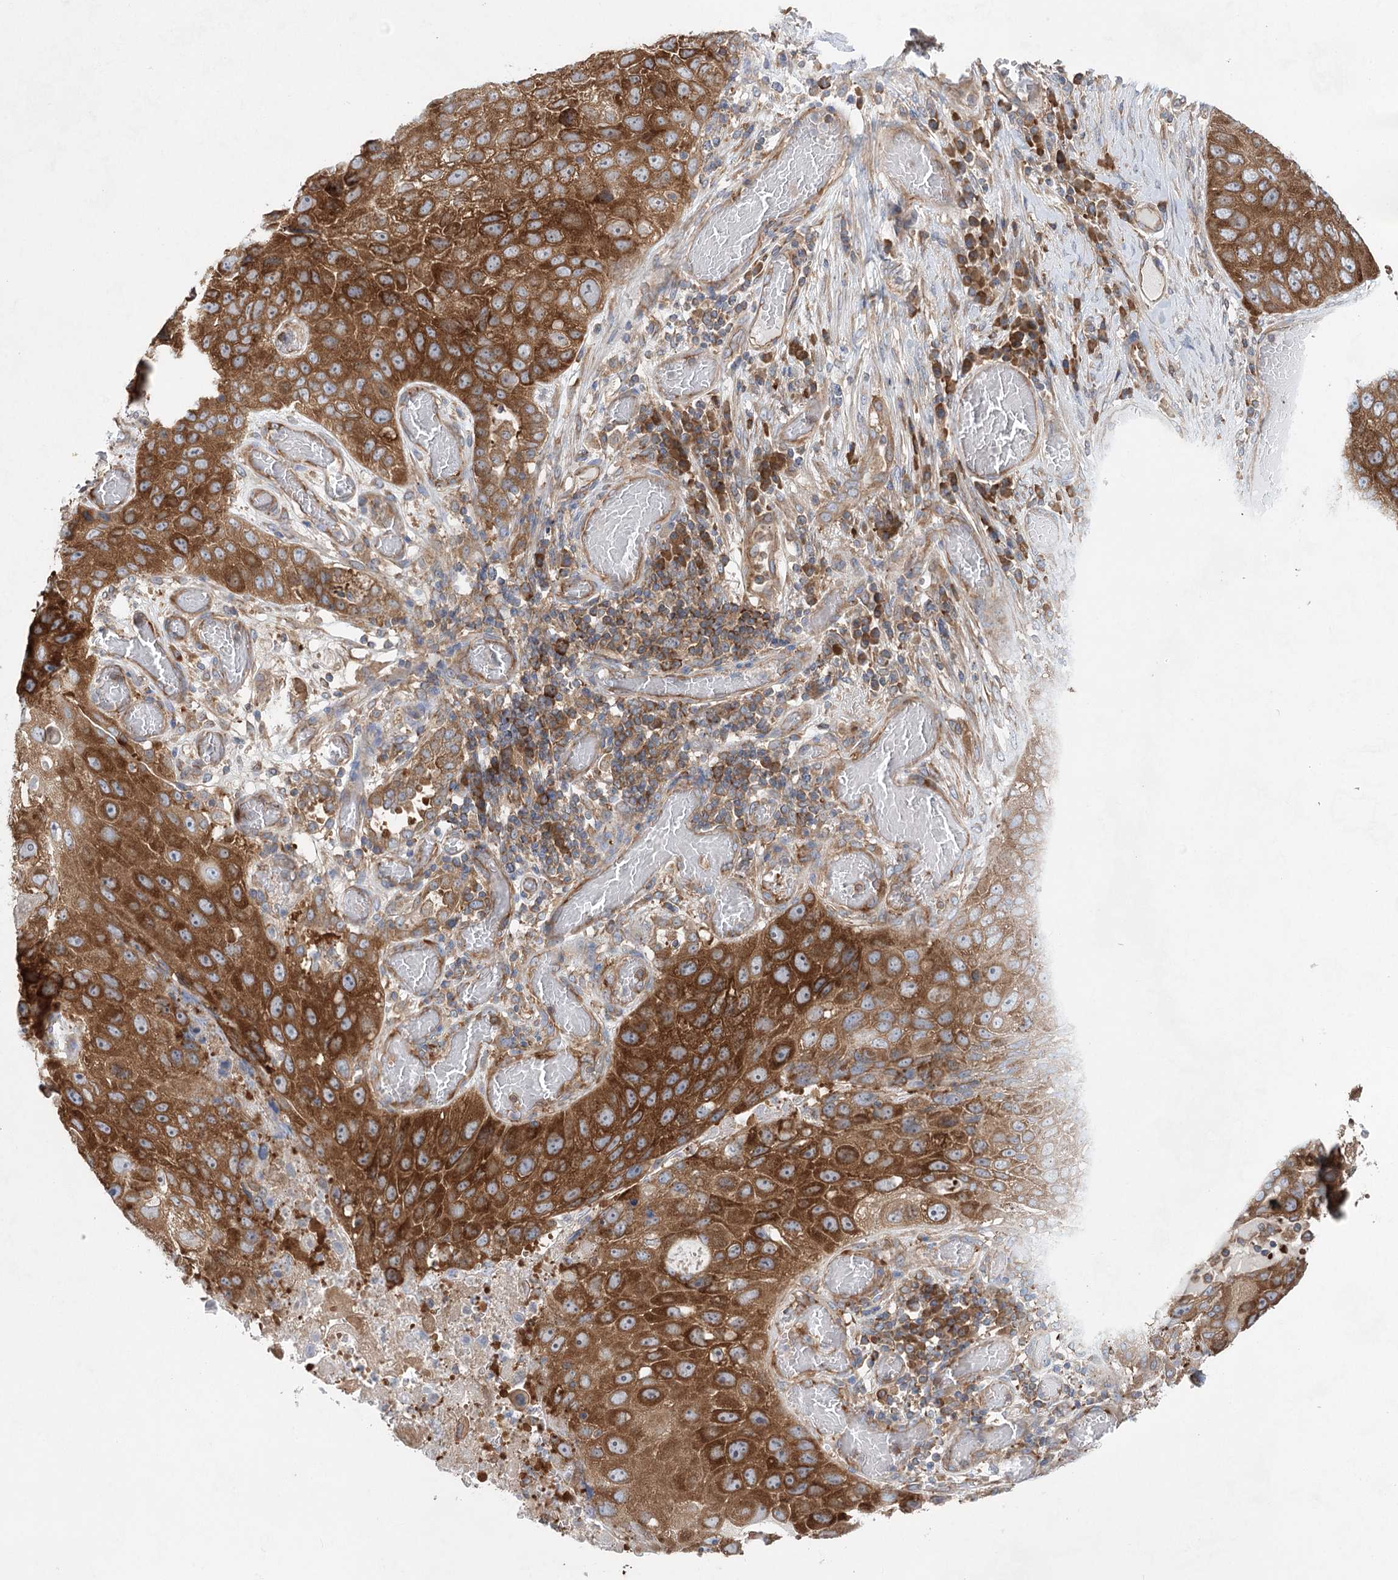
{"staining": {"intensity": "strong", "quantity": ">75%", "location": "cytoplasmic/membranous"}, "tissue": "lung cancer", "cell_type": "Tumor cells", "image_type": "cancer", "snomed": [{"axis": "morphology", "description": "Squamous cell carcinoma, NOS"}, {"axis": "topography", "description": "Lung"}], "caption": "A histopathology image of human lung cancer (squamous cell carcinoma) stained for a protein reveals strong cytoplasmic/membranous brown staining in tumor cells. The staining was performed using DAB, with brown indicating positive protein expression. Nuclei are stained blue with hematoxylin.", "gene": "EIF3A", "patient": {"sex": "male", "age": 61}}